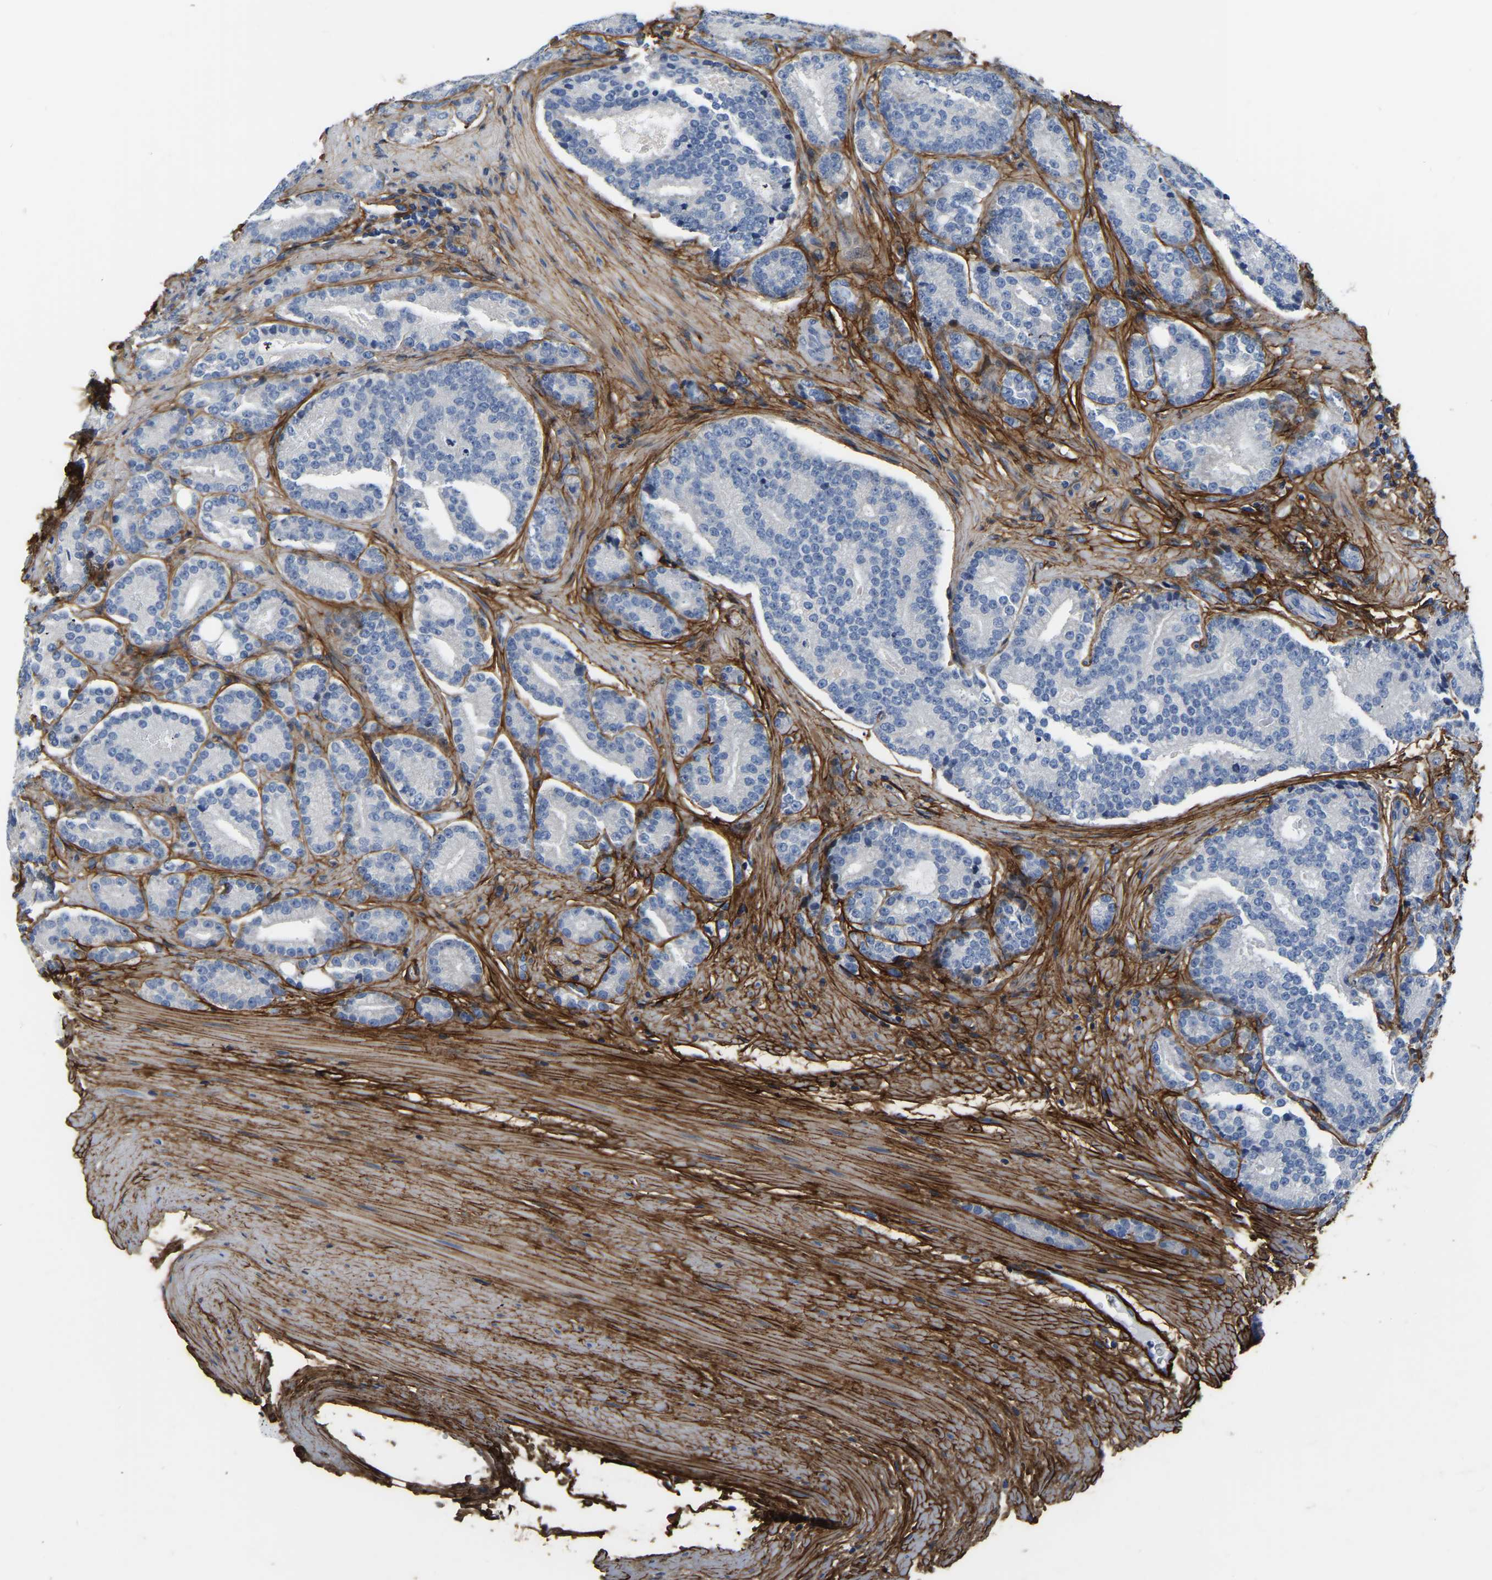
{"staining": {"intensity": "negative", "quantity": "none", "location": "none"}, "tissue": "prostate cancer", "cell_type": "Tumor cells", "image_type": "cancer", "snomed": [{"axis": "morphology", "description": "Adenocarcinoma, High grade"}, {"axis": "topography", "description": "Prostate"}], "caption": "Micrograph shows no significant protein staining in tumor cells of prostate high-grade adenocarcinoma. The staining was performed using DAB to visualize the protein expression in brown, while the nuclei were stained in blue with hematoxylin (Magnification: 20x).", "gene": "COL6A1", "patient": {"sex": "male", "age": 61}}